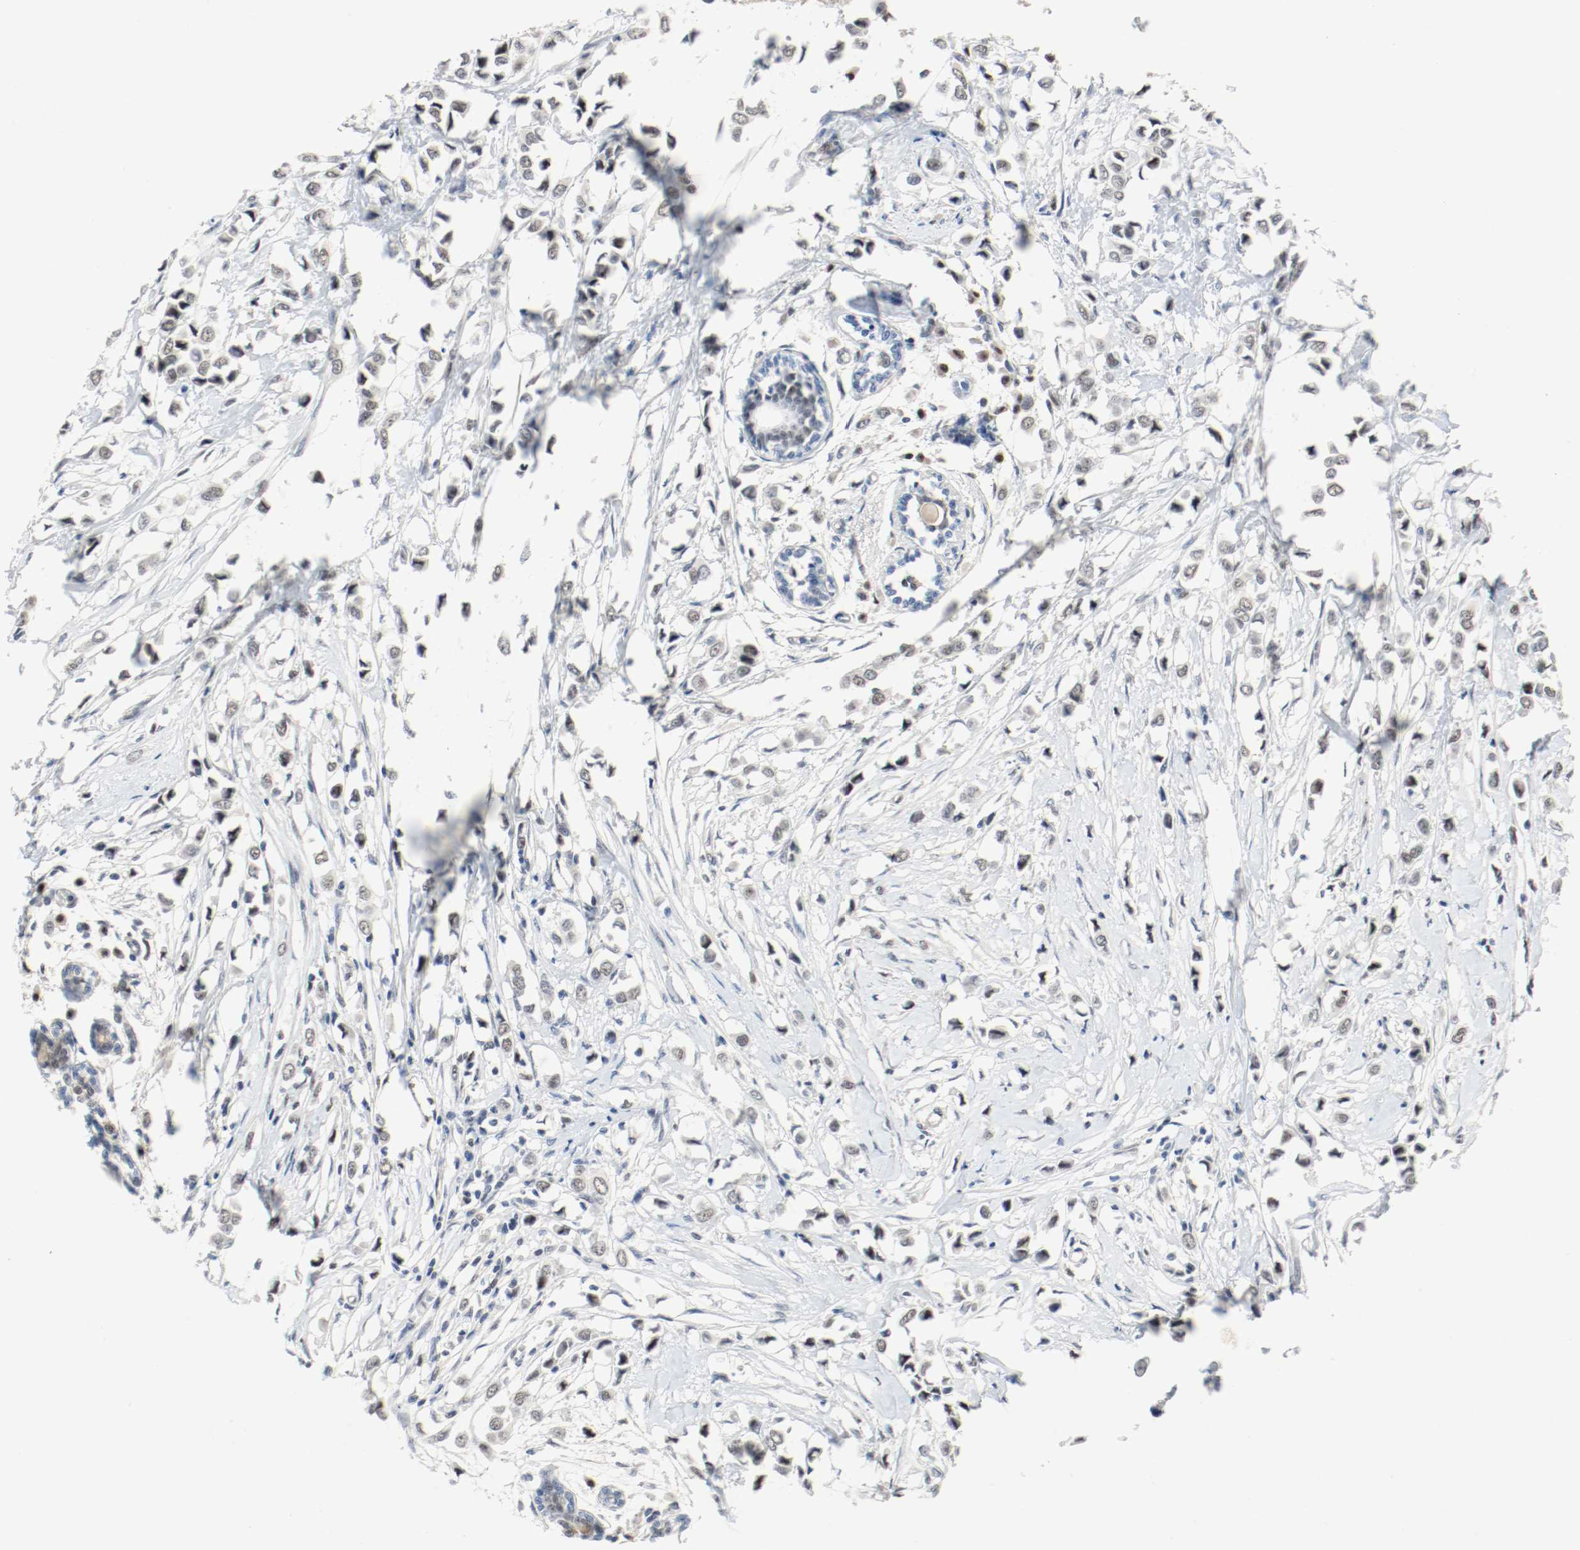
{"staining": {"intensity": "negative", "quantity": "none", "location": "none"}, "tissue": "breast cancer", "cell_type": "Tumor cells", "image_type": "cancer", "snomed": [{"axis": "morphology", "description": "Lobular carcinoma"}, {"axis": "topography", "description": "Breast"}], "caption": "Protein analysis of breast cancer (lobular carcinoma) demonstrates no significant staining in tumor cells.", "gene": "ASH1L", "patient": {"sex": "female", "age": 51}}